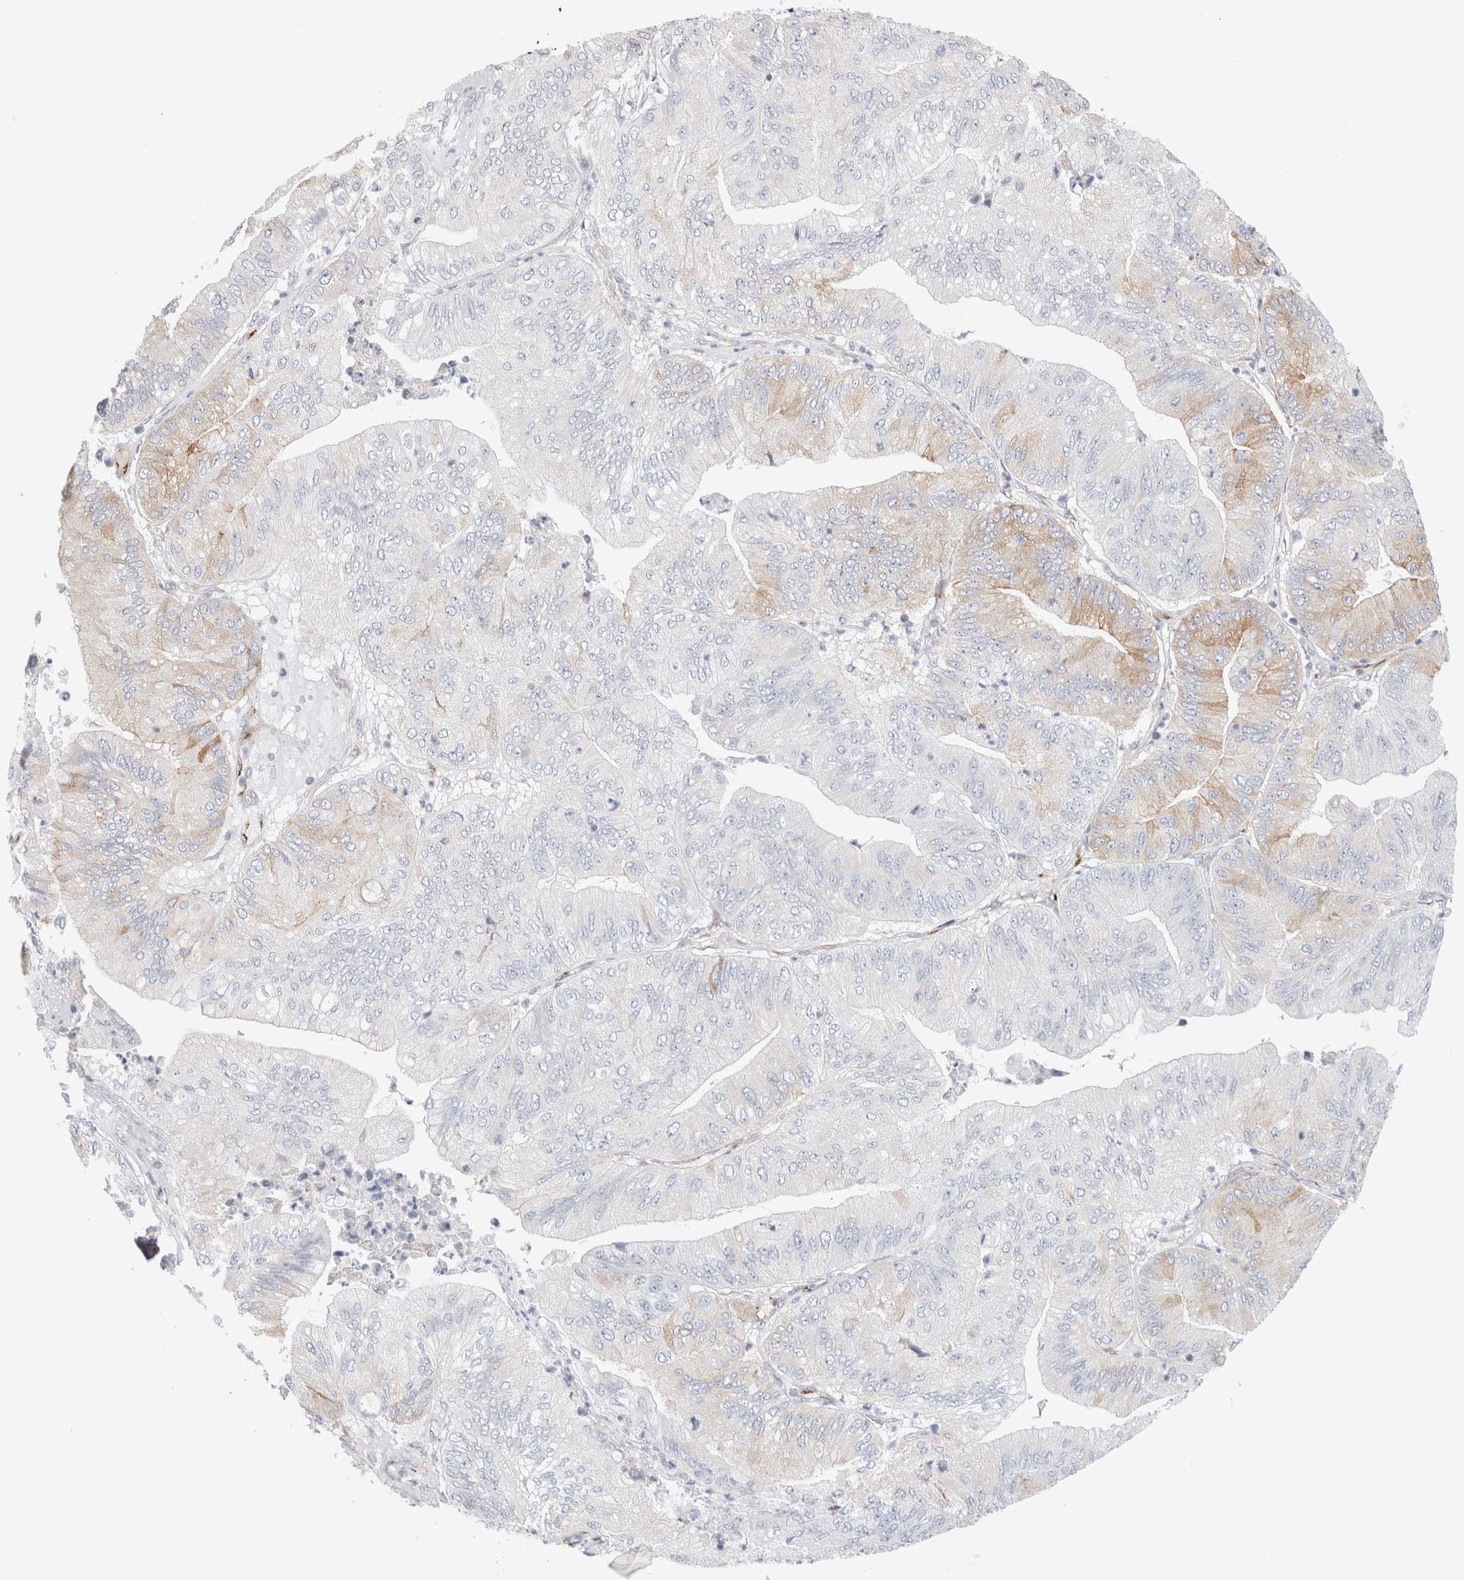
{"staining": {"intensity": "weak", "quantity": "<25%", "location": "cytoplasmic/membranous"}, "tissue": "ovarian cancer", "cell_type": "Tumor cells", "image_type": "cancer", "snomed": [{"axis": "morphology", "description": "Cystadenocarcinoma, mucinous, NOS"}, {"axis": "topography", "description": "Ovary"}], "caption": "A high-resolution photomicrograph shows immunohistochemistry (IHC) staining of mucinous cystadenocarcinoma (ovarian), which exhibits no significant staining in tumor cells.", "gene": "CNPY4", "patient": {"sex": "female", "age": 61}}